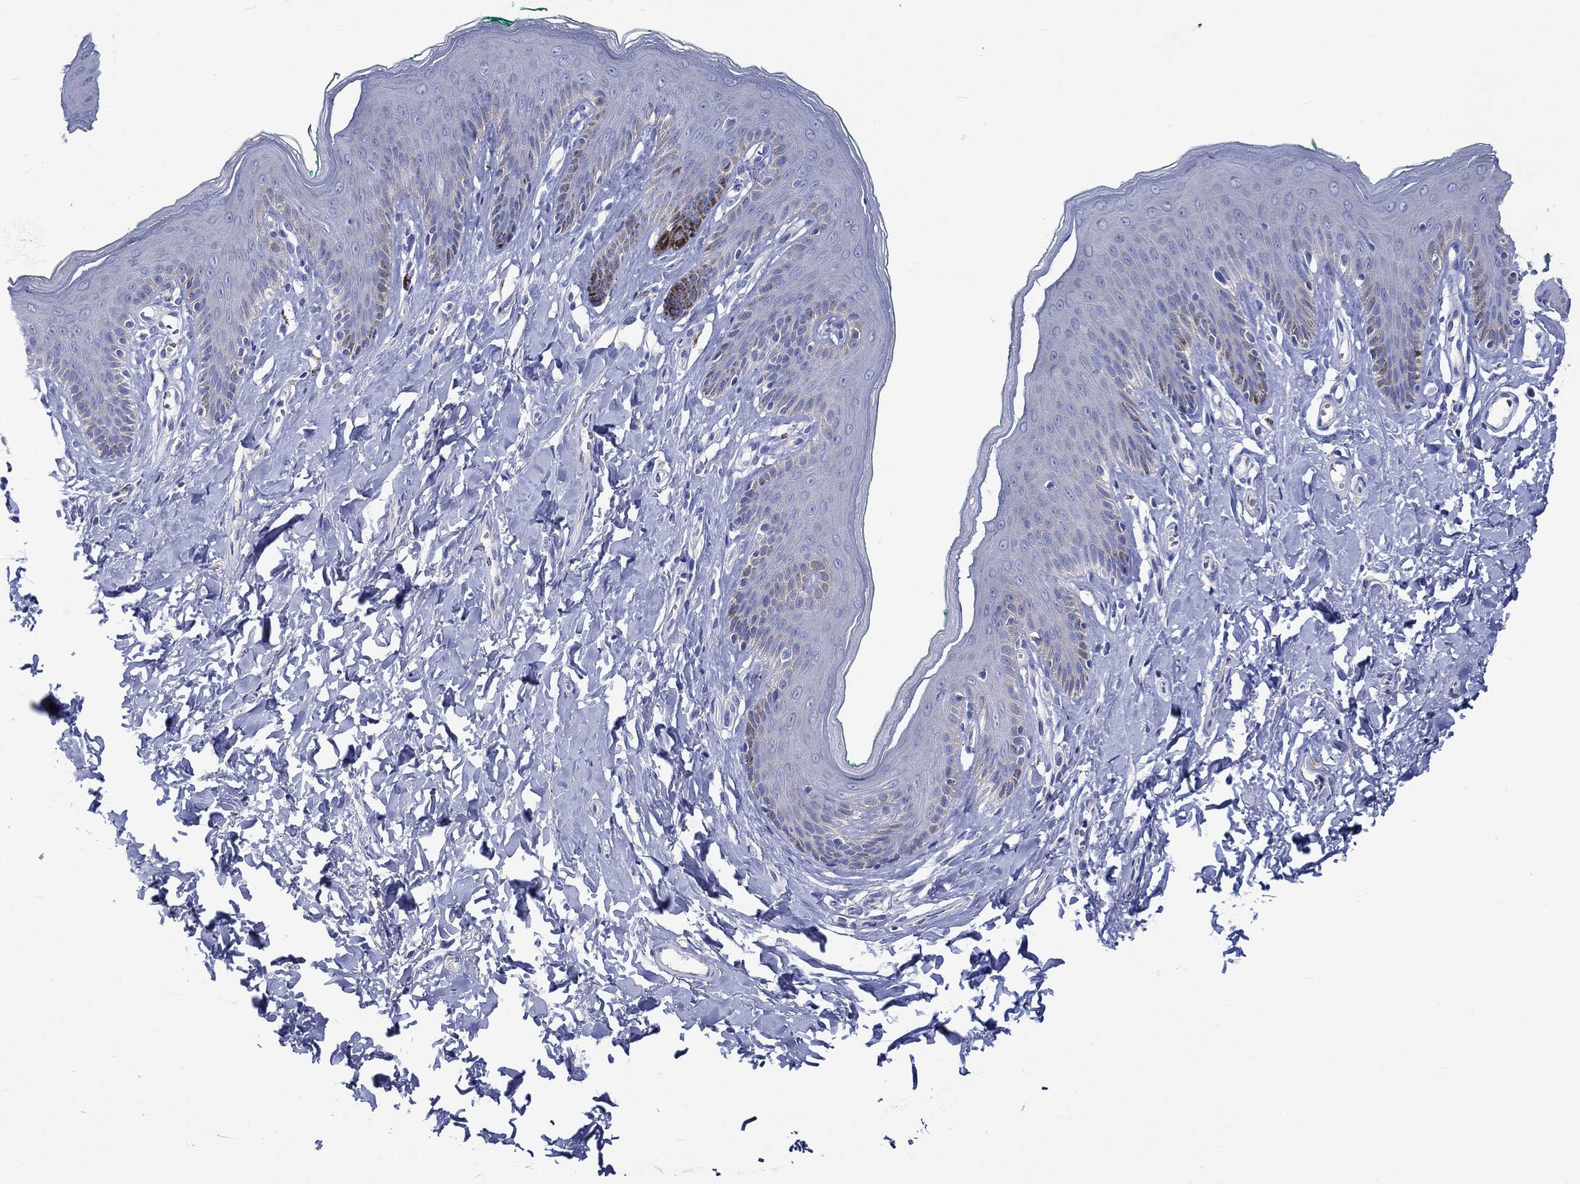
{"staining": {"intensity": "negative", "quantity": "none", "location": "none"}, "tissue": "skin", "cell_type": "Epidermal cells", "image_type": "normal", "snomed": [{"axis": "morphology", "description": "Normal tissue, NOS"}, {"axis": "topography", "description": "Vulva"}], "caption": "Micrograph shows no protein positivity in epidermal cells of benign skin. (DAB immunohistochemistry (IHC), high magnification).", "gene": "NRIP3", "patient": {"sex": "female", "age": 66}}